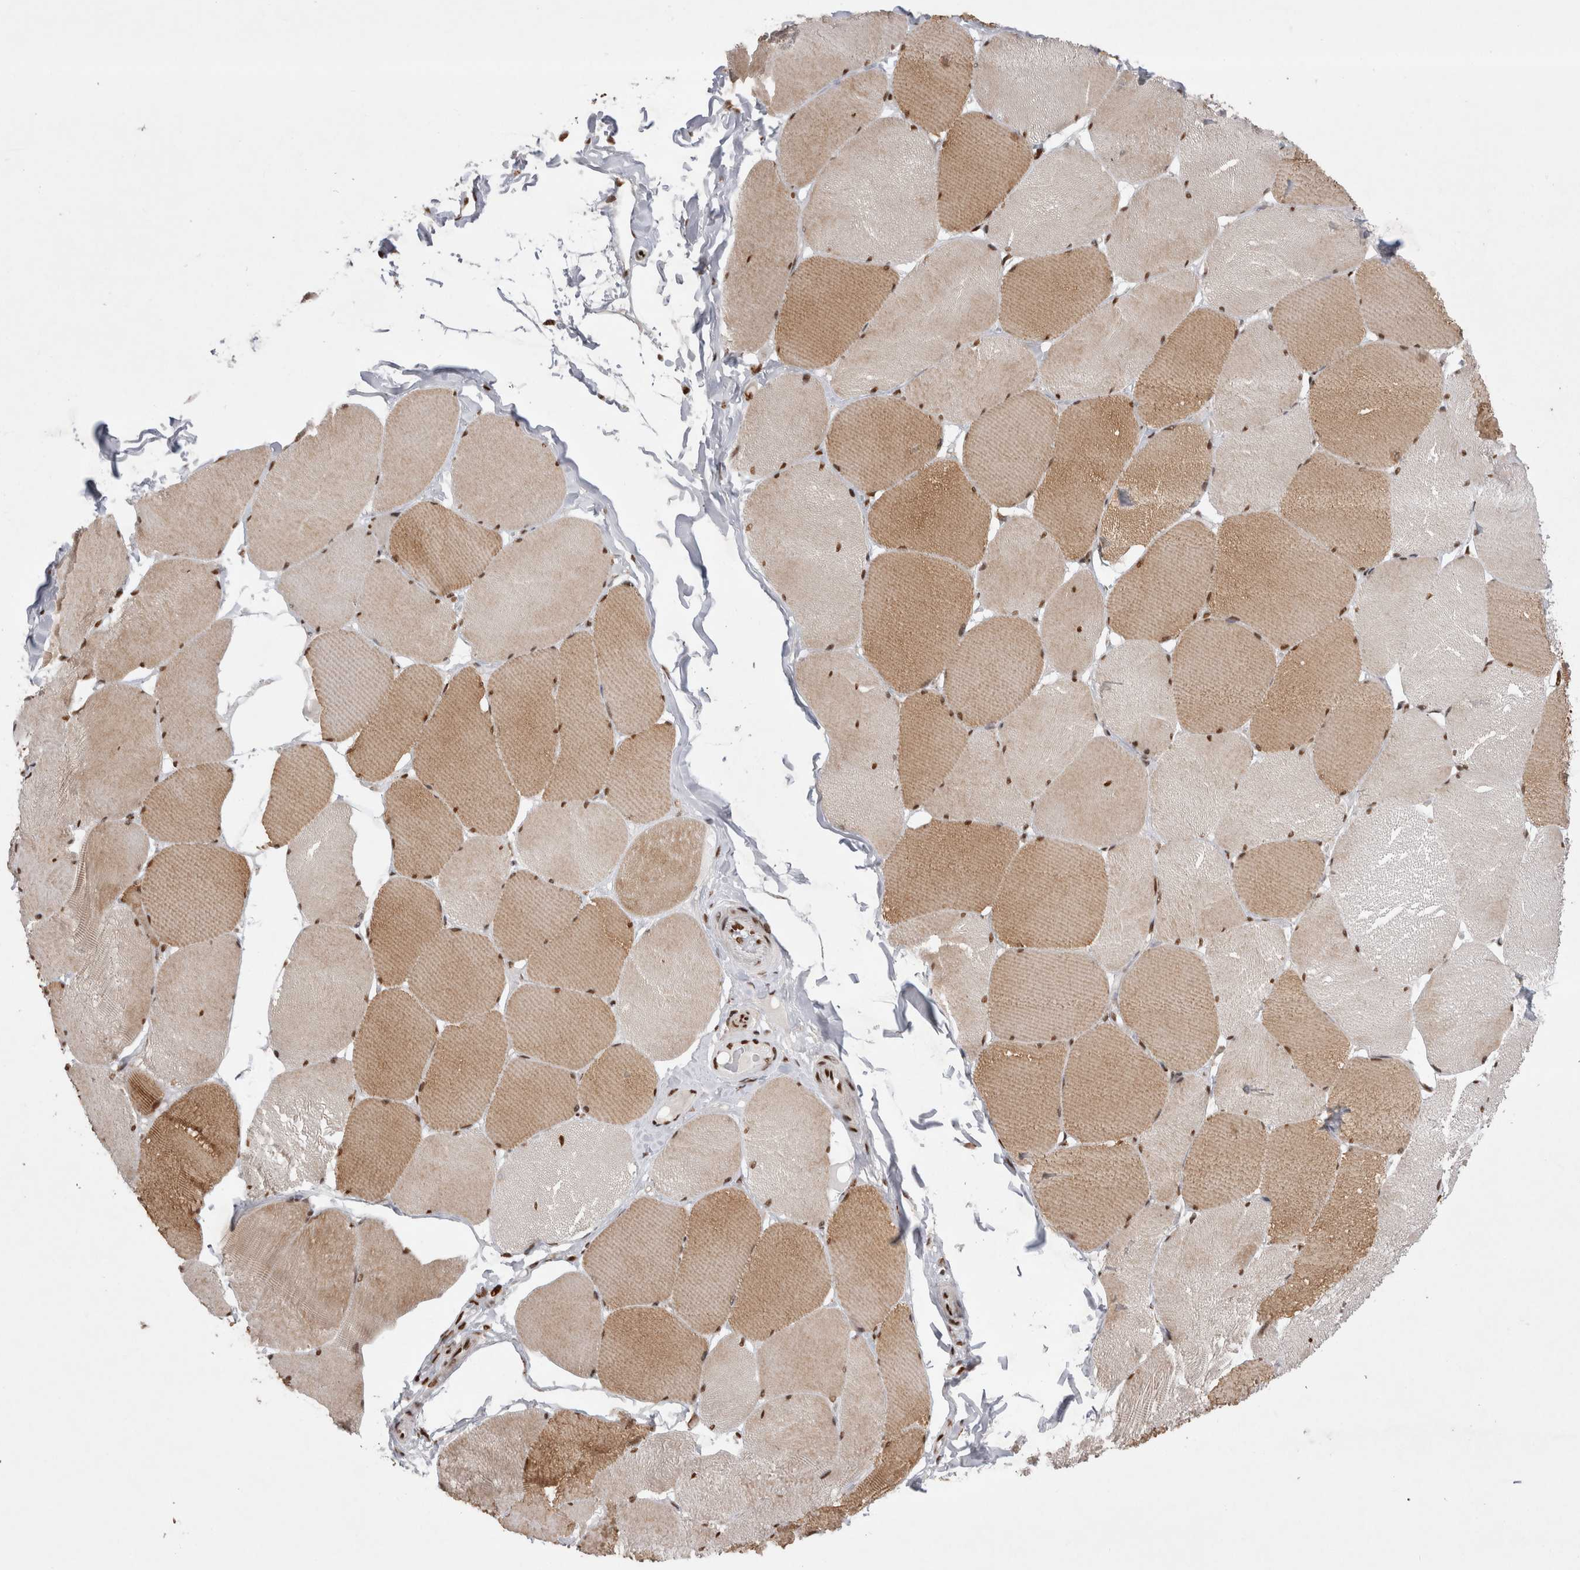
{"staining": {"intensity": "moderate", "quantity": ">75%", "location": "cytoplasmic/membranous,nuclear"}, "tissue": "skeletal muscle", "cell_type": "Myocytes", "image_type": "normal", "snomed": [{"axis": "morphology", "description": "Normal tissue, NOS"}, {"axis": "topography", "description": "Skin"}, {"axis": "topography", "description": "Skeletal muscle"}], "caption": "An image showing moderate cytoplasmic/membranous,nuclear expression in about >75% of myocytes in benign skeletal muscle, as visualized by brown immunohistochemical staining.", "gene": "EYA2", "patient": {"sex": "male", "age": 83}}